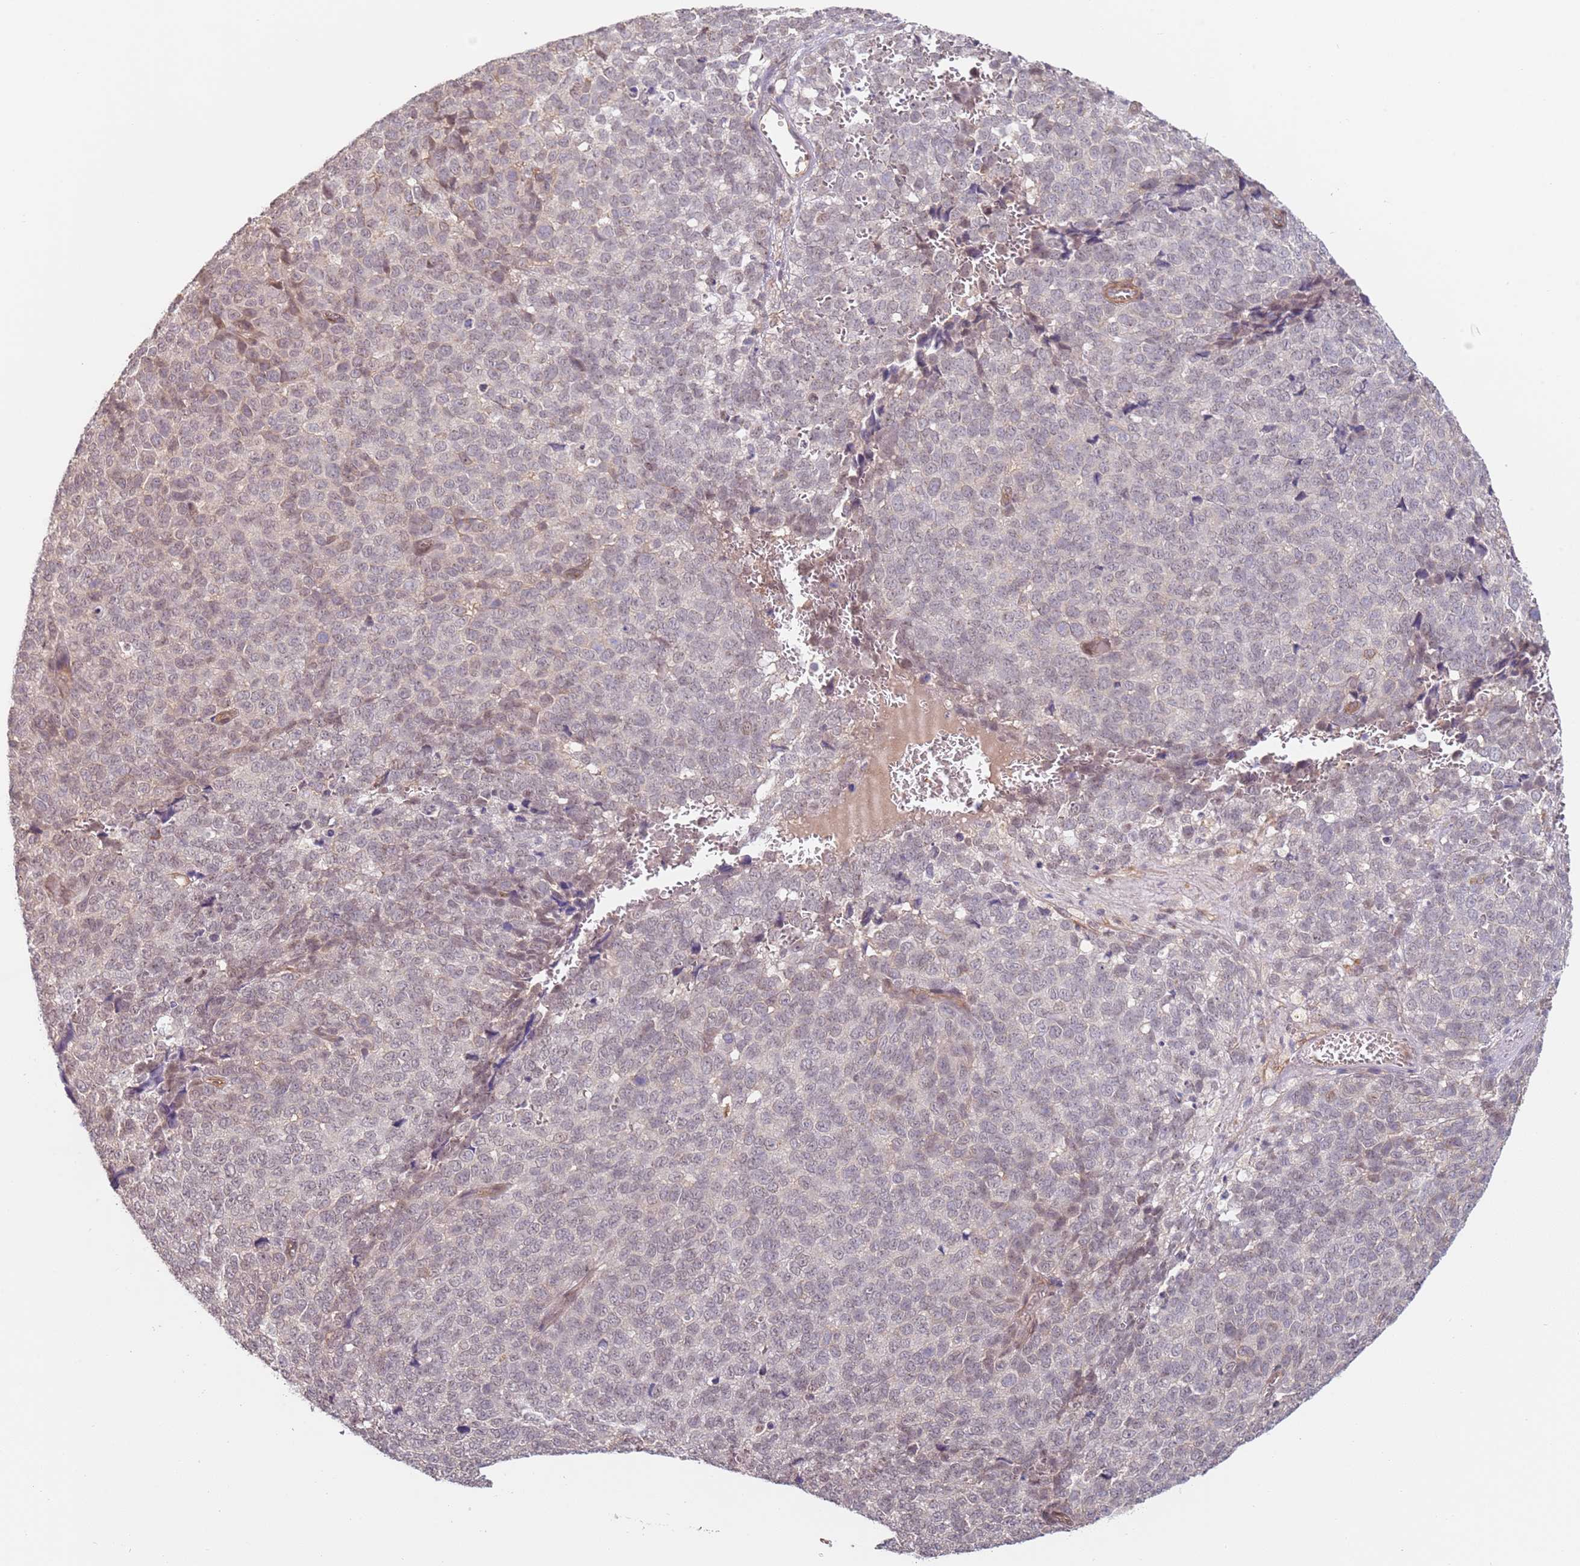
{"staining": {"intensity": "negative", "quantity": "none", "location": "none"}, "tissue": "melanoma", "cell_type": "Tumor cells", "image_type": "cancer", "snomed": [{"axis": "morphology", "description": "Malignant melanoma, NOS"}, {"axis": "topography", "description": "Nose, NOS"}], "caption": "The micrograph demonstrates no significant staining in tumor cells of melanoma. (DAB (3,3'-diaminobenzidine) immunohistochemistry (IHC) with hematoxylin counter stain).", "gene": "WDR93", "patient": {"sex": "female", "age": 48}}